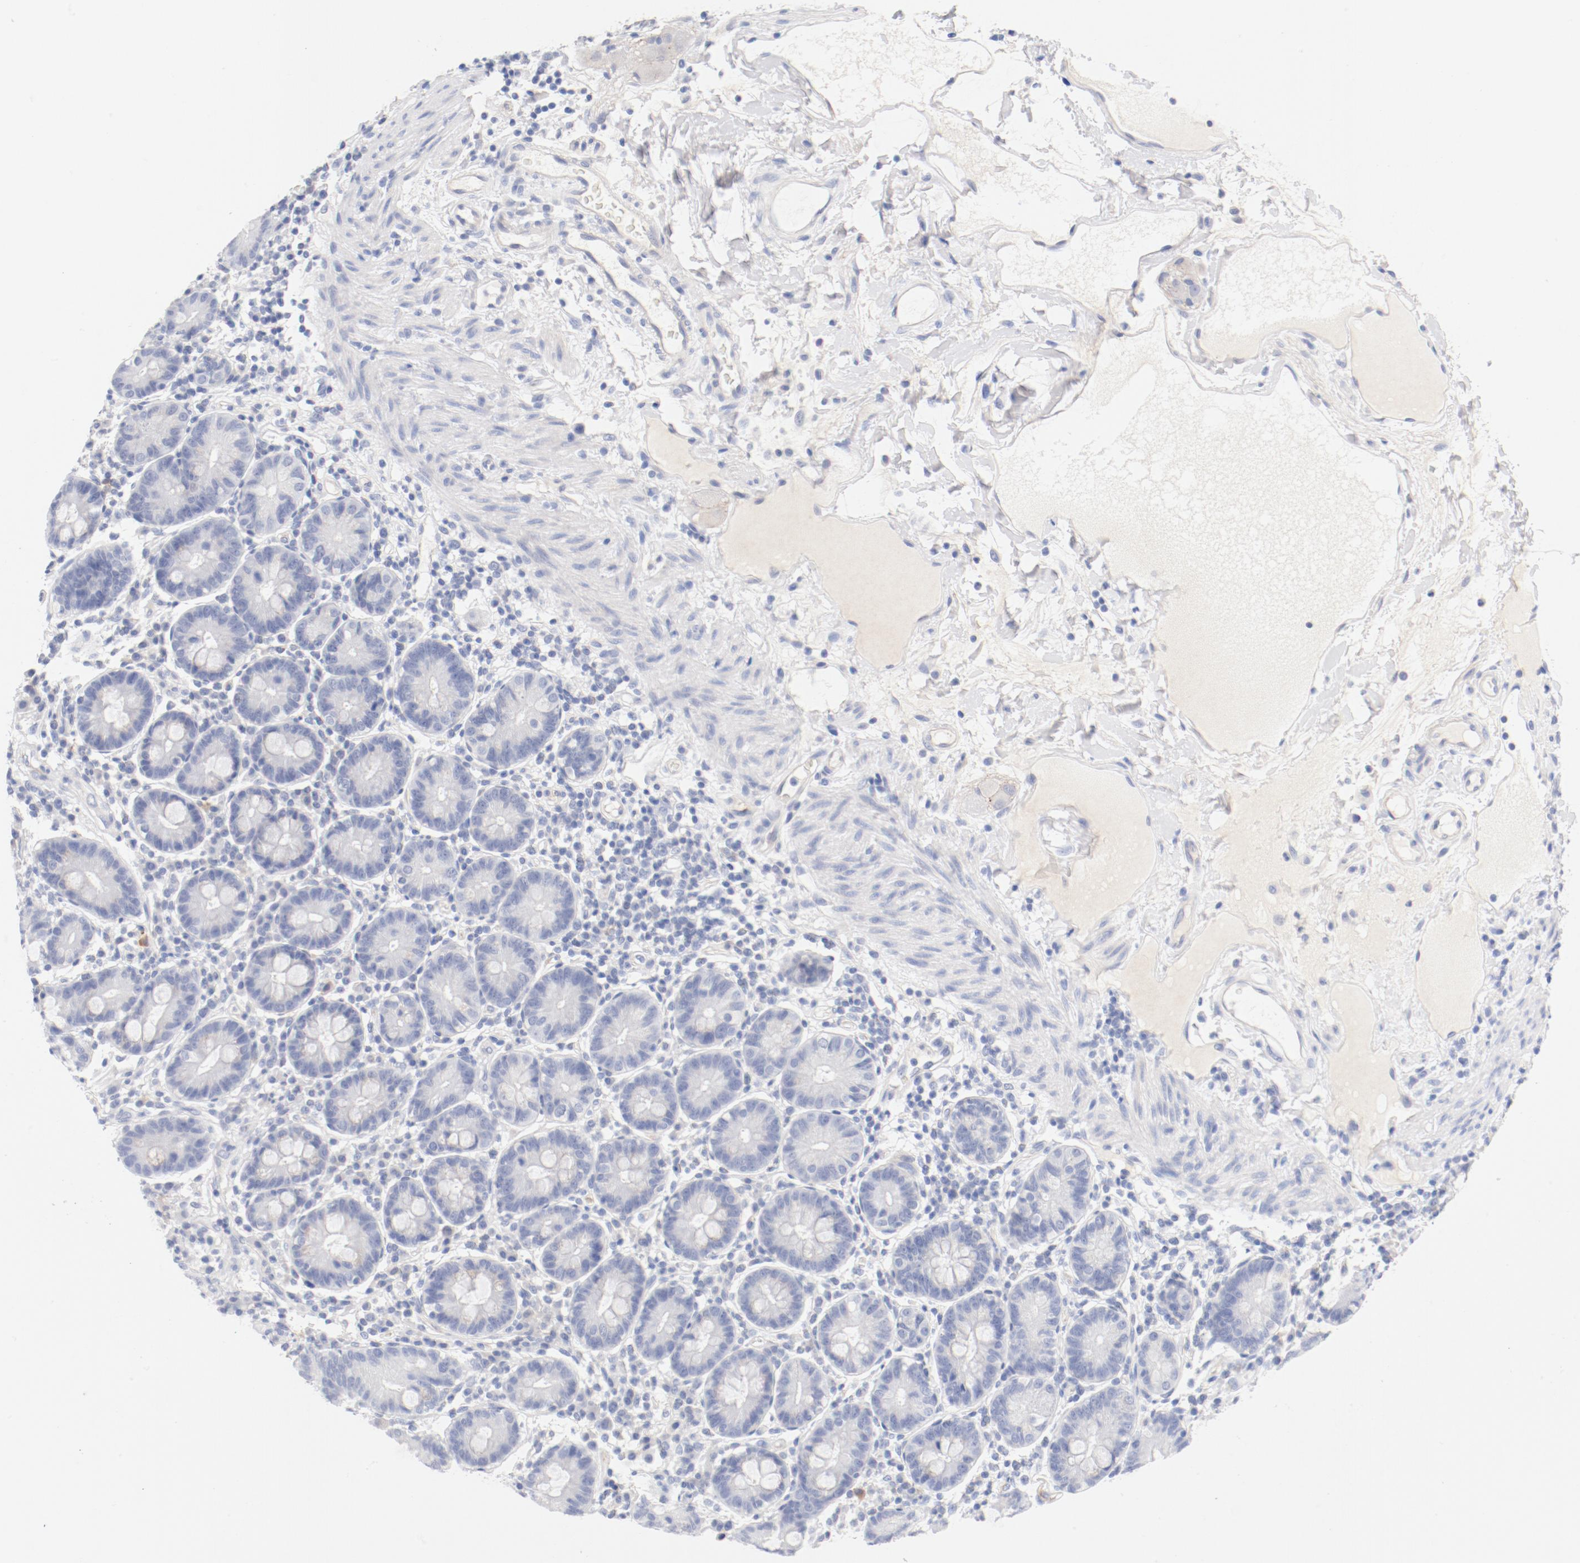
{"staining": {"intensity": "negative", "quantity": "none", "location": "none"}, "tissue": "duodenum", "cell_type": "Glandular cells", "image_type": "normal", "snomed": [{"axis": "morphology", "description": "Normal tissue, NOS"}, {"axis": "topography", "description": "Duodenum"}], "caption": "Immunohistochemistry (IHC) histopathology image of unremarkable duodenum stained for a protein (brown), which shows no positivity in glandular cells. (DAB (3,3'-diaminobenzidine) immunohistochemistry (IHC), high magnification).", "gene": "HOMER1", "patient": {"sex": "male", "age": 50}}